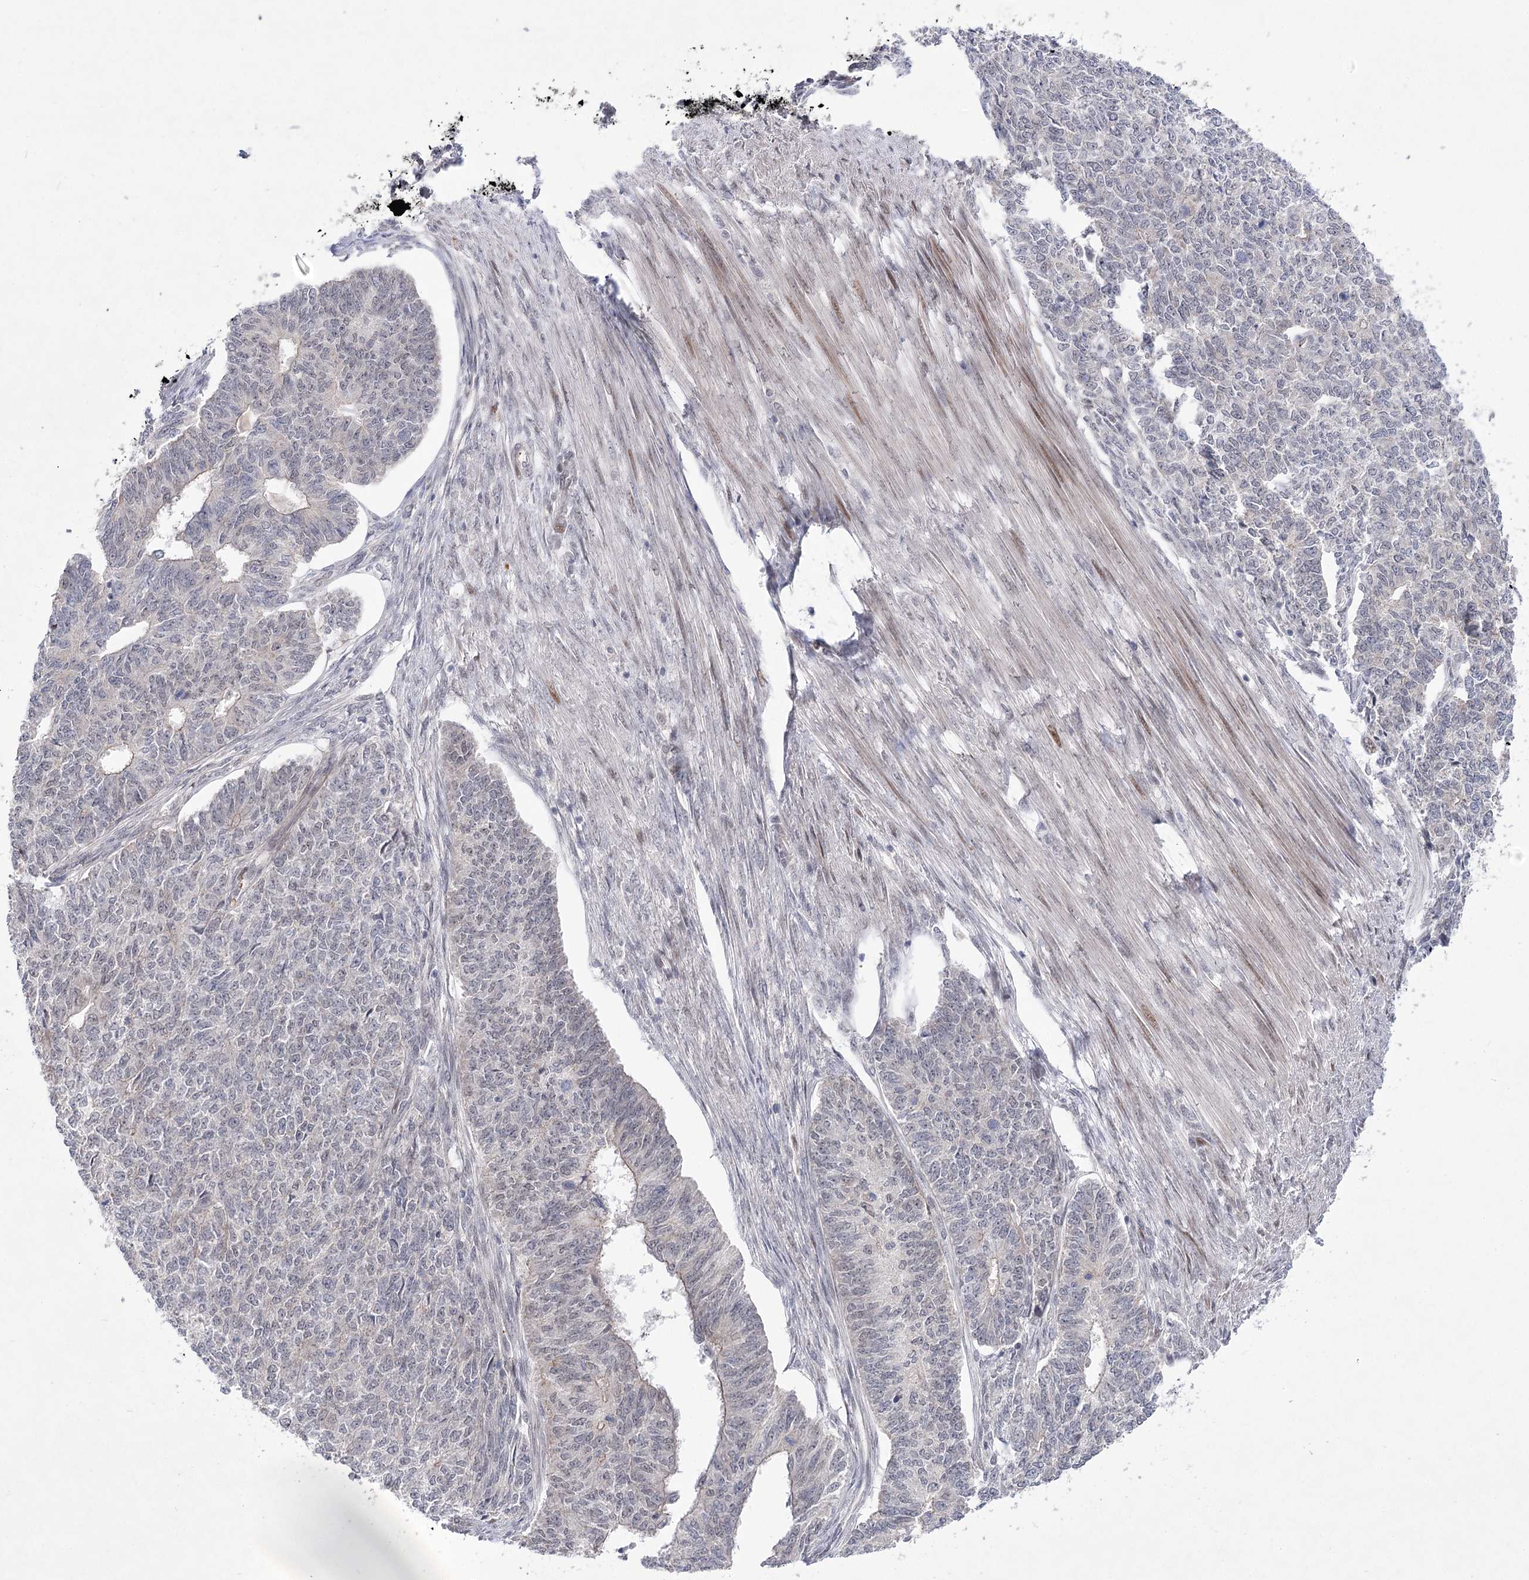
{"staining": {"intensity": "negative", "quantity": "none", "location": "none"}, "tissue": "endometrial cancer", "cell_type": "Tumor cells", "image_type": "cancer", "snomed": [{"axis": "morphology", "description": "Adenocarcinoma, NOS"}, {"axis": "topography", "description": "Endometrium"}], "caption": "Protein analysis of endometrial cancer (adenocarcinoma) exhibits no significant expression in tumor cells.", "gene": "ARHGAP32", "patient": {"sex": "female", "age": 32}}